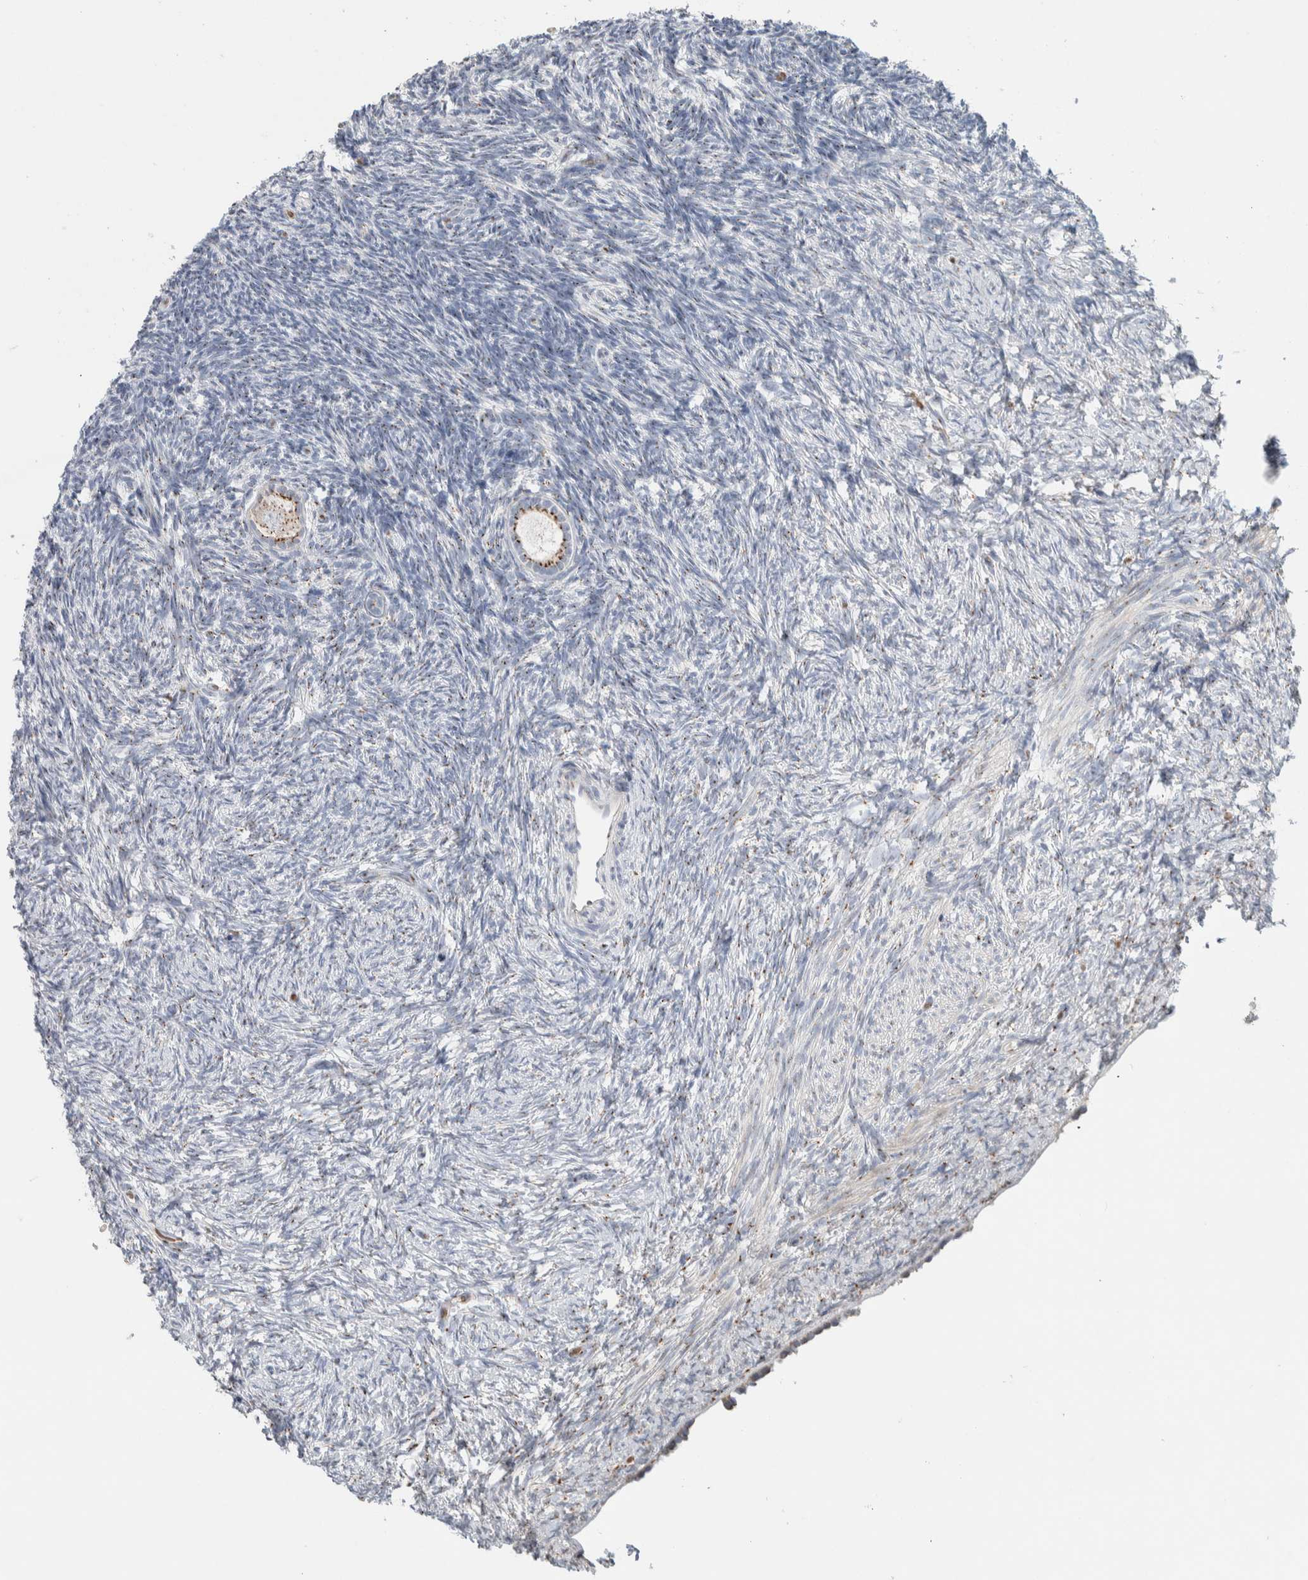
{"staining": {"intensity": "strong", "quantity": ">75%", "location": "cytoplasmic/membranous"}, "tissue": "ovary", "cell_type": "Follicle cells", "image_type": "normal", "snomed": [{"axis": "morphology", "description": "Normal tissue, NOS"}, {"axis": "topography", "description": "Ovary"}], "caption": "Follicle cells display high levels of strong cytoplasmic/membranous staining in about >75% of cells in unremarkable human ovary. (Brightfield microscopy of DAB IHC at high magnification).", "gene": "SLC38A10", "patient": {"sex": "female", "age": 34}}